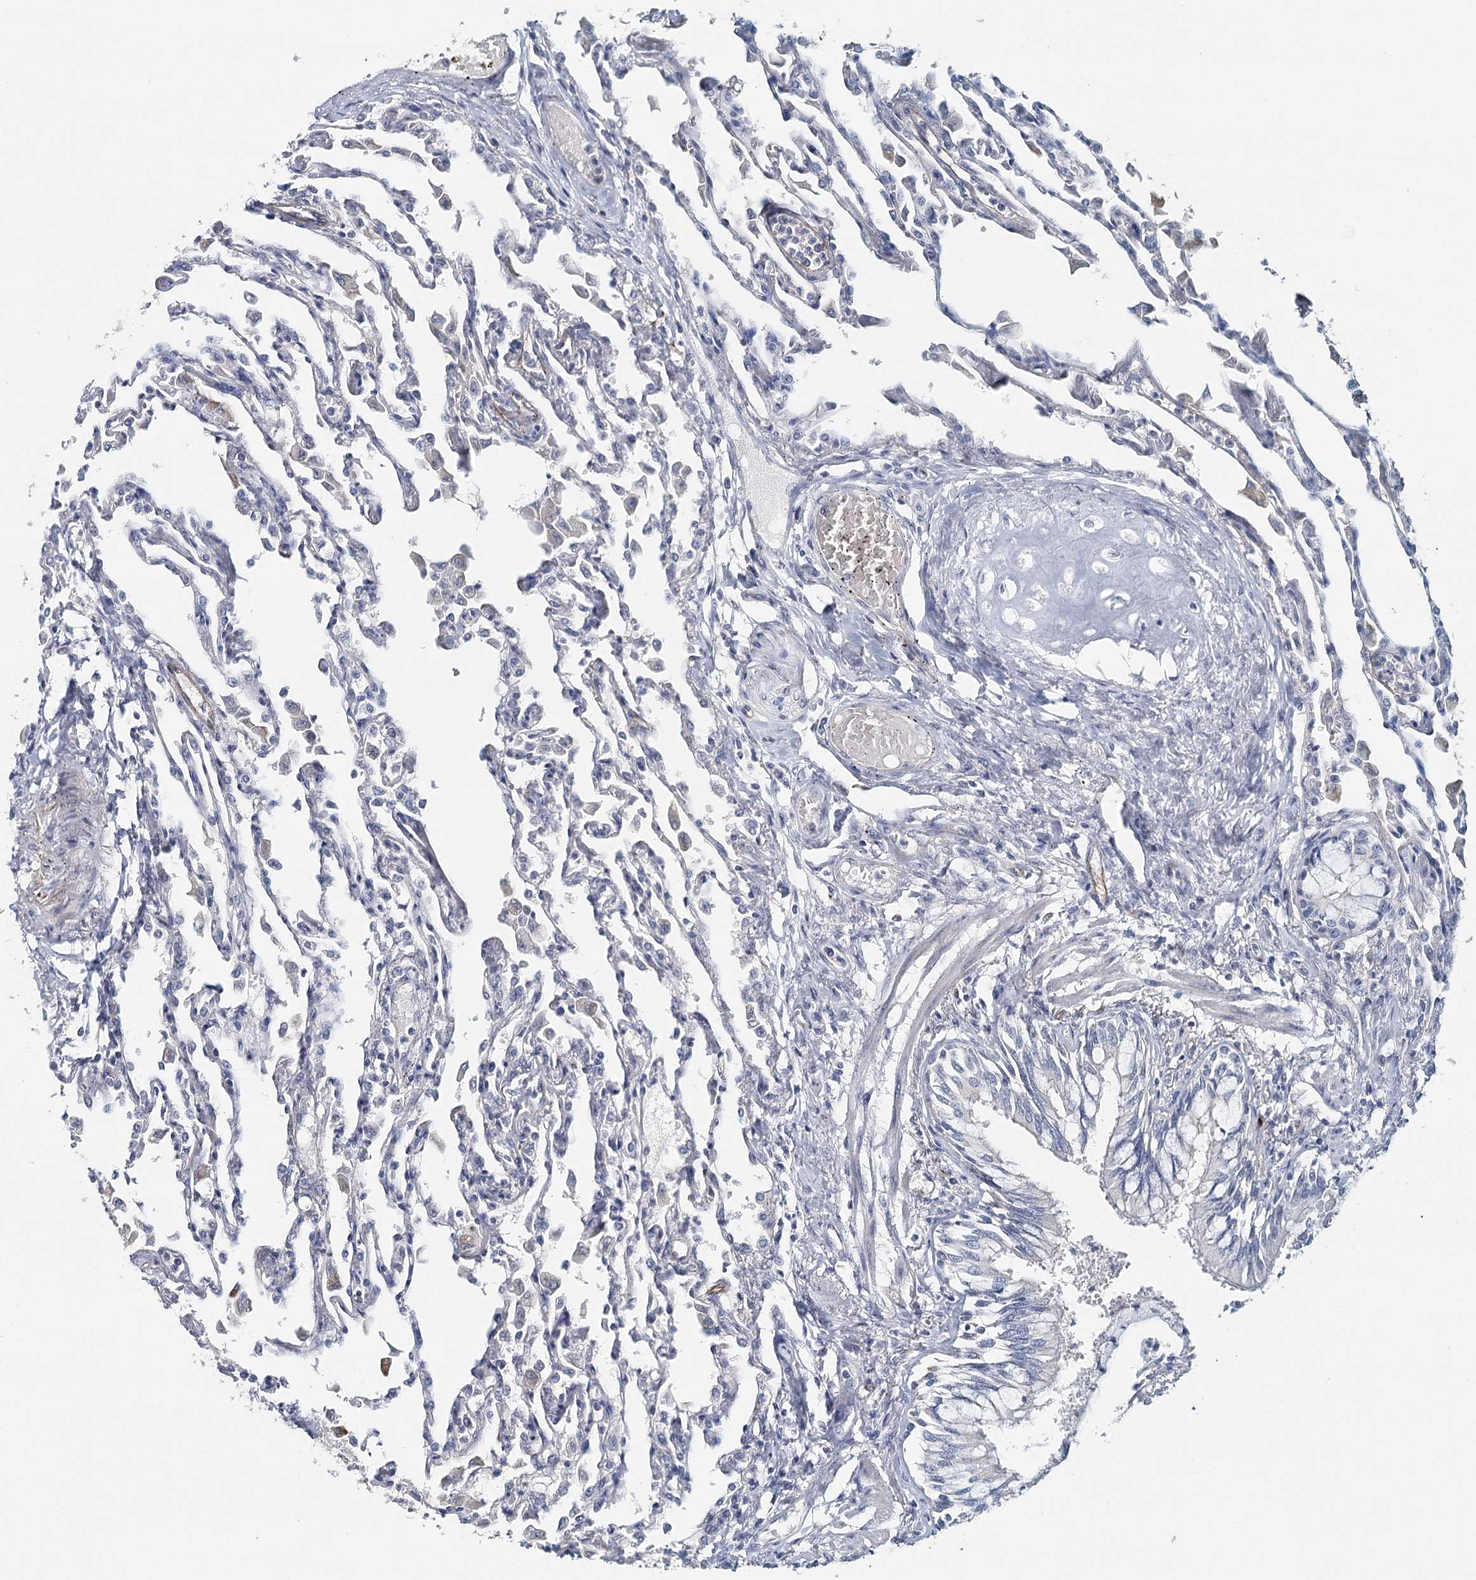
{"staining": {"intensity": "negative", "quantity": "none", "location": "none"}, "tissue": "lung", "cell_type": "Alveolar cells", "image_type": "normal", "snomed": [{"axis": "morphology", "description": "Normal tissue, NOS"}, {"axis": "topography", "description": "Bronchus"}, {"axis": "topography", "description": "Lung"}], "caption": "Lung stained for a protein using immunohistochemistry (IHC) demonstrates no expression alveolar cells.", "gene": "SYNPO", "patient": {"sex": "female", "age": 49}}